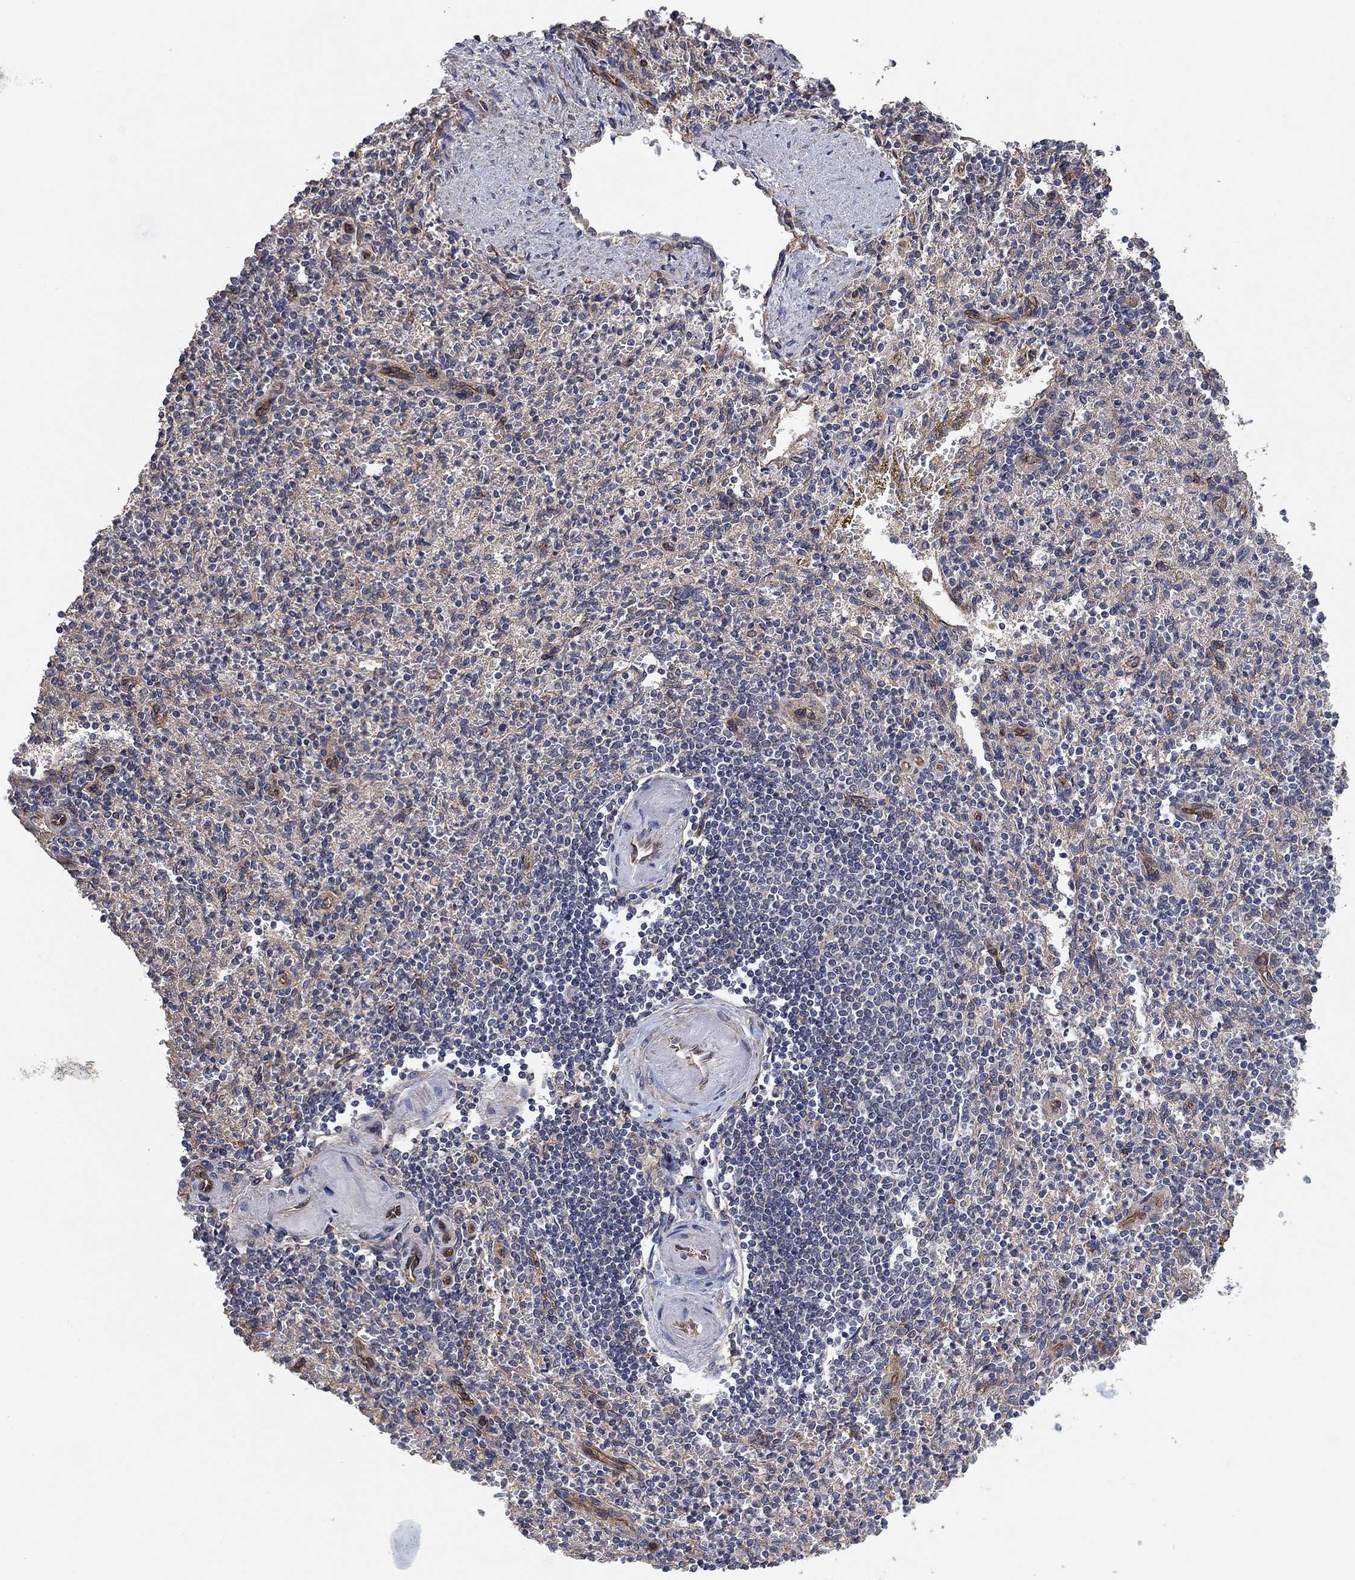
{"staining": {"intensity": "negative", "quantity": "none", "location": "none"}, "tissue": "spleen", "cell_type": "Cells in red pulp", "image_type": "normal", "snomed": [{"axis": "morphology", "description": "Normal tissue, NOS"}, {"axis": "topography", "description": "Spleen"}], "caption": "IHC micrograph of benign spleen: human spleen stained with DAB (3,3'-diaminobenzidine) exhibits no significant protein expression in cells in red pulp.", "gene": "MCUR1", "patient": {"sex": "female", "age": 74}}